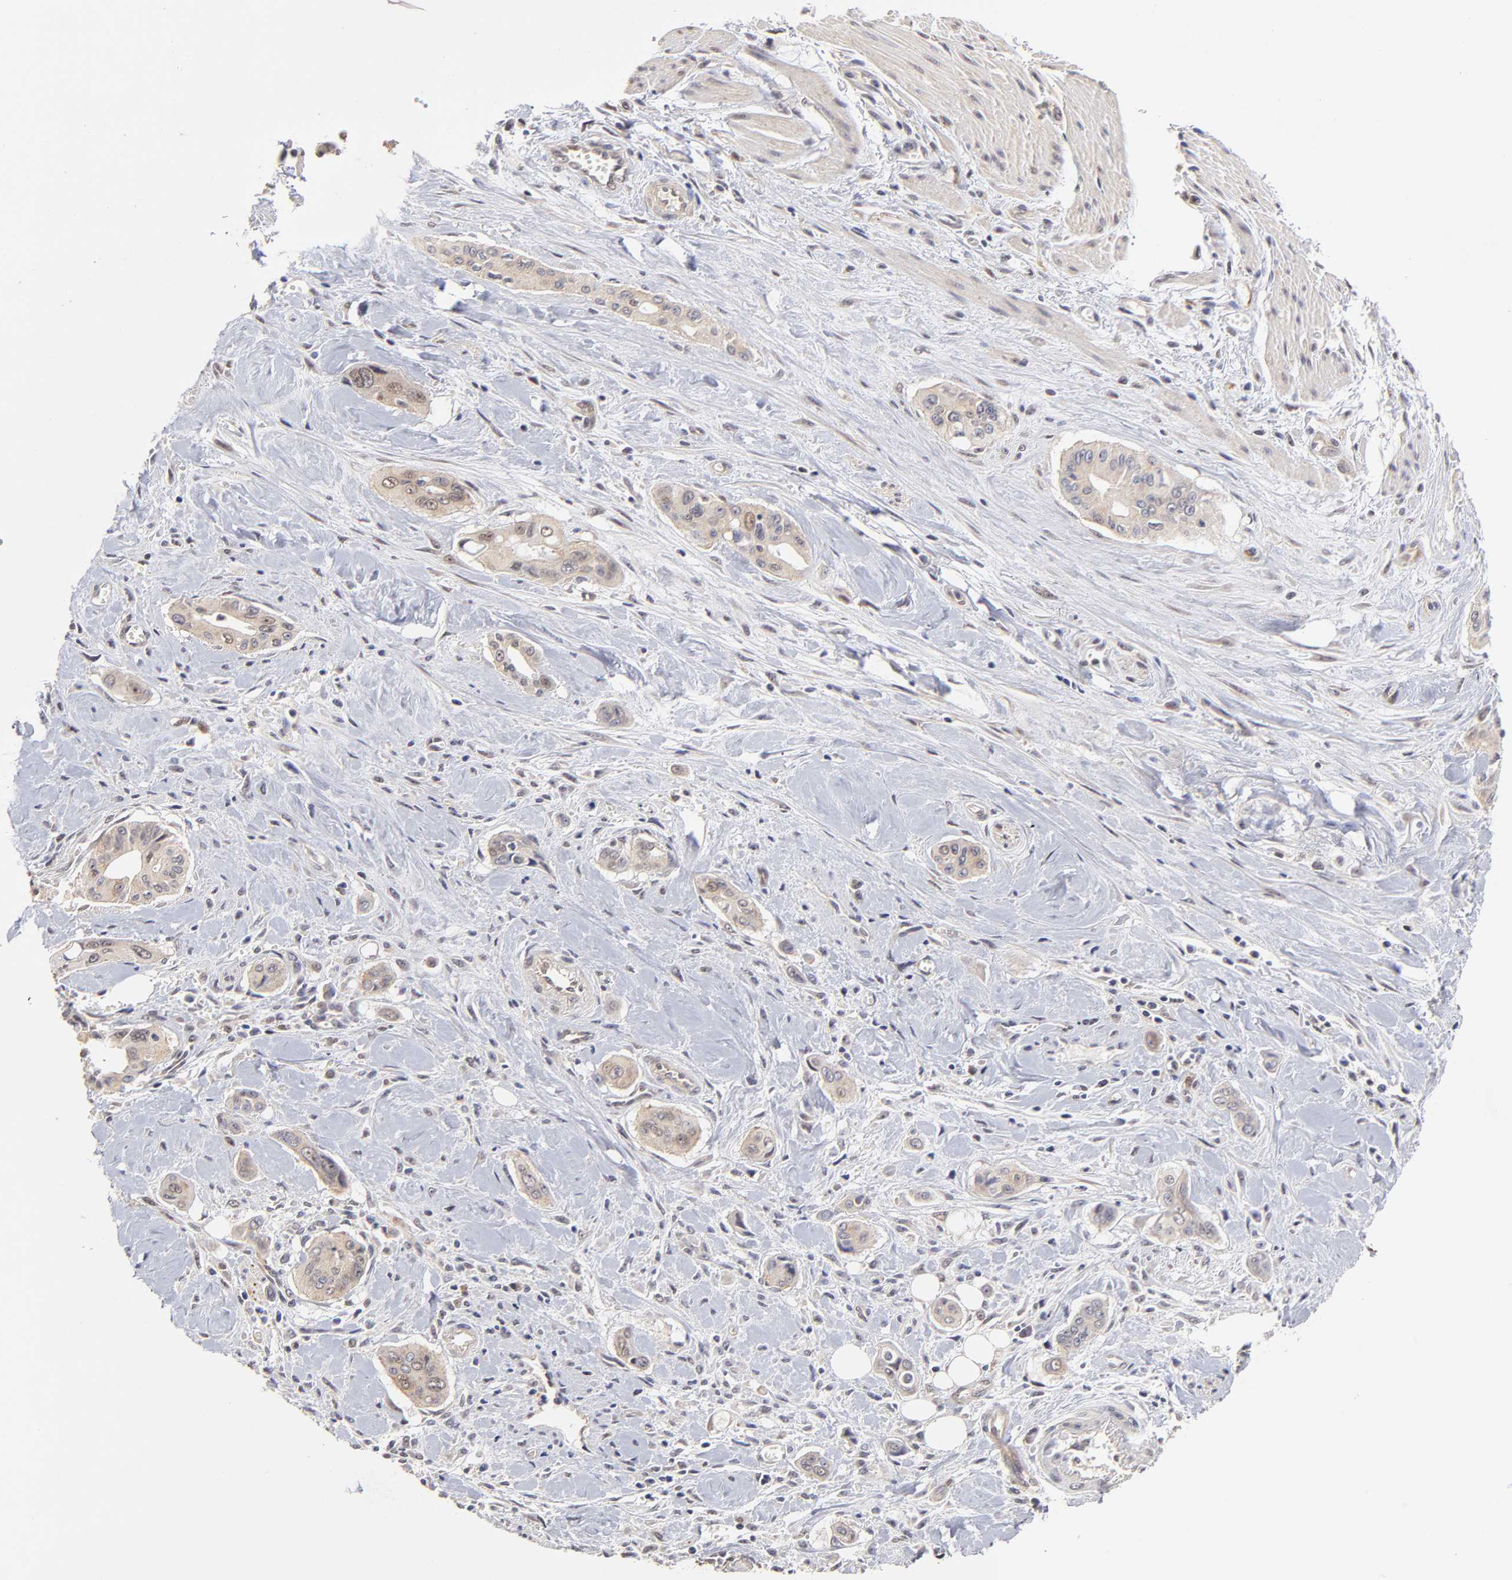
{"staining": {"intensity": "moderate", "quantity": ">75%", "location": "cytoplasmic/membranous"}, "tissue": "pancreatic cancer", "cell_type": "Tumor cells", "image_type": "cancer", "snomed": [{"axis": "morphology", "description": "Adenocarcinoma, NOS"}, {"axis": "topography", "description": "Pancreas"}], "caption": "Moderate cytoplasmic/membranous staining for a protein is appreciated in about >75% of tumor cells of adenocarcinoma (pancreatic) using immunohistochemistry (IHC).", "gene": "ZNF10", "patient": {"sex": "male", "age": 77}}